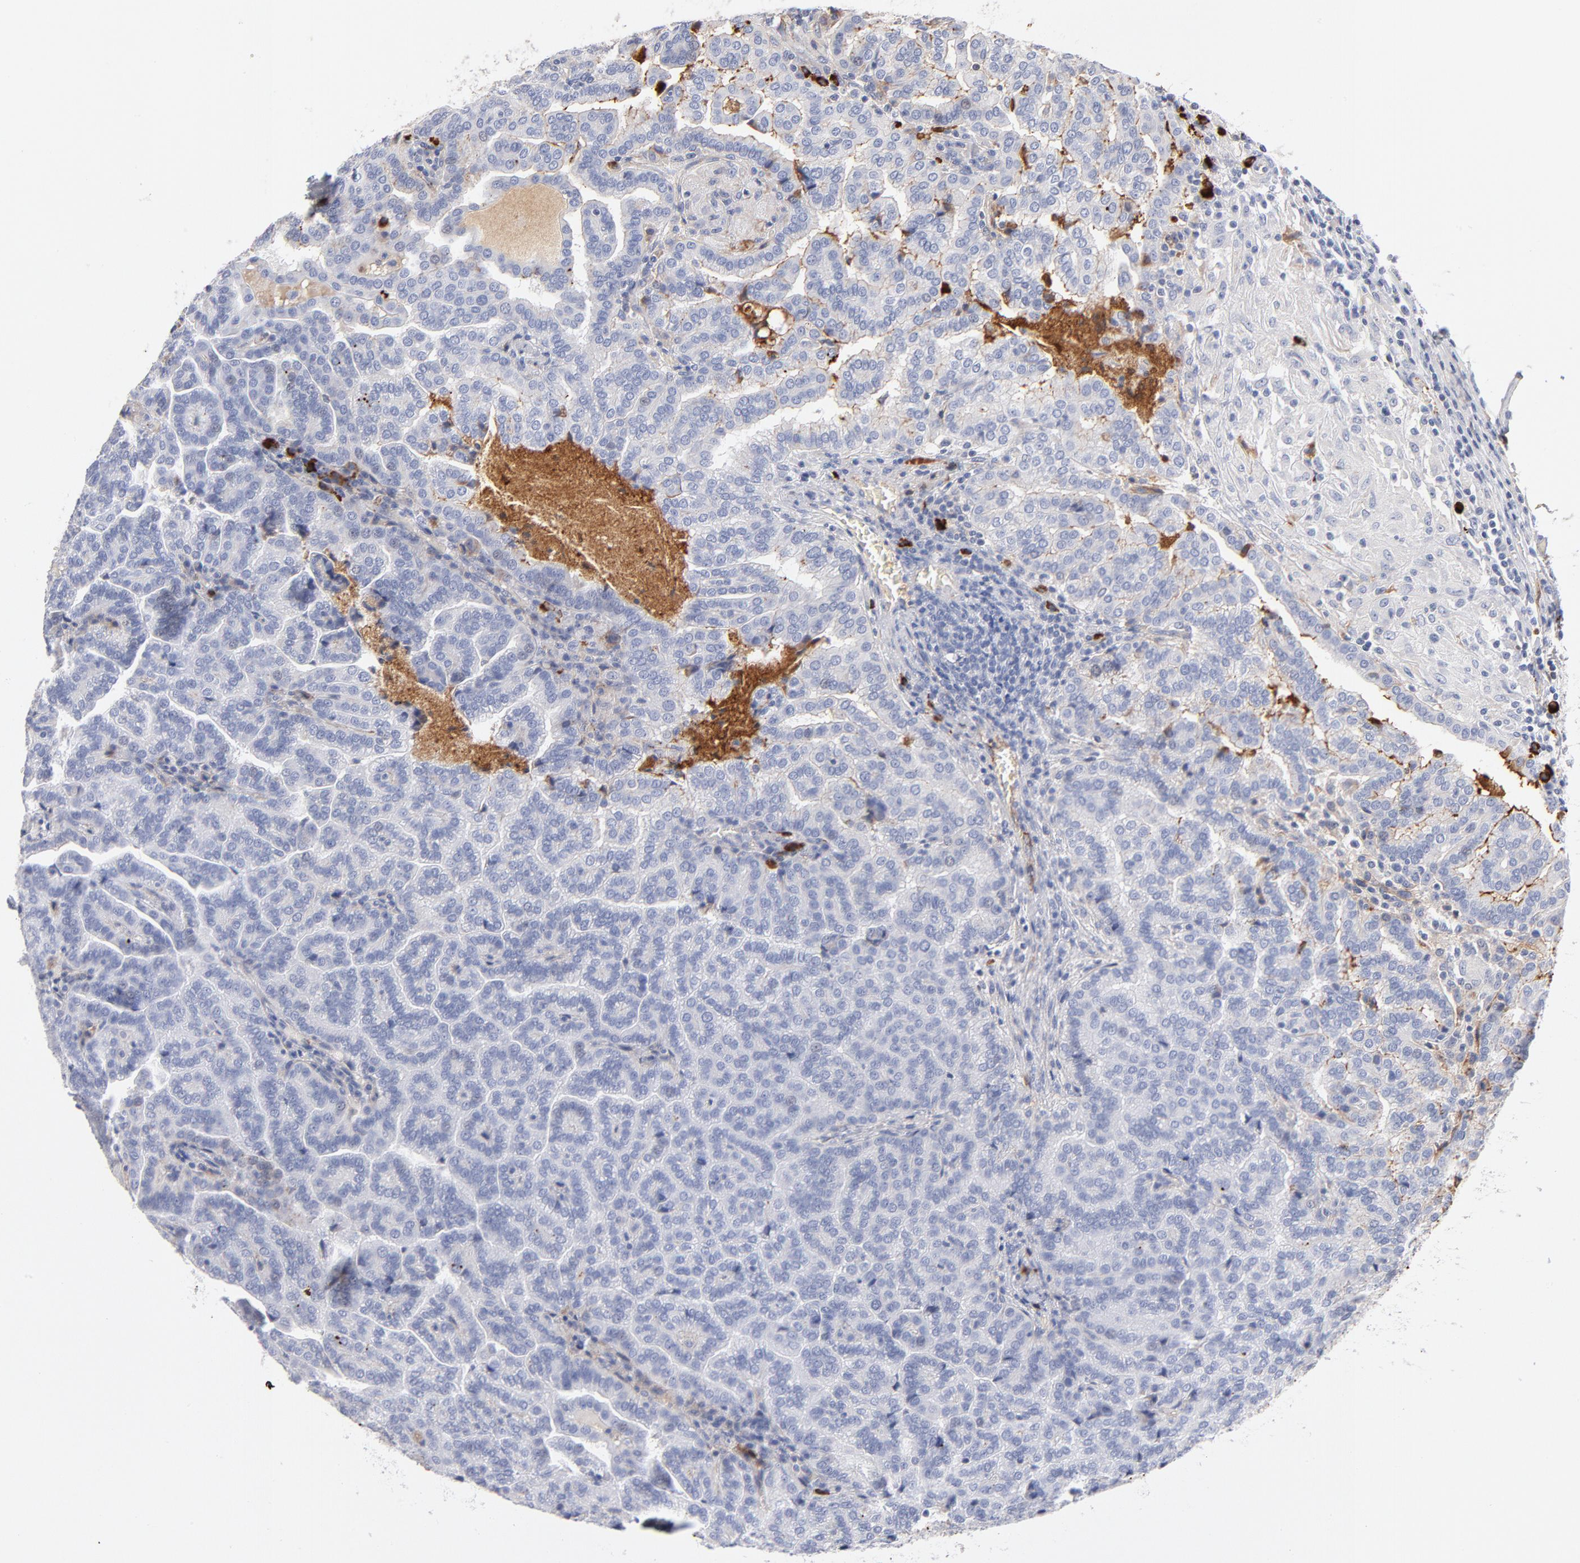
{"staining": {"intensity": "negative", "quantity": "none", "location": "none"}, "tissue": "renal cancer", "cell_type": "Tumor cells", "image_type": "cancer", "snomed": [{"axis": "morphology", "description": "Adenocarcinoma, NOS"}, {"axis": "topography", "description": "Kidney"}], "caption": "Protein analysis of renal cancer (adenocarcinoma) reveals no significant staining in tumor cells.", "gene": "PLAT", "patient": {"sex": "male", "age": 61}}